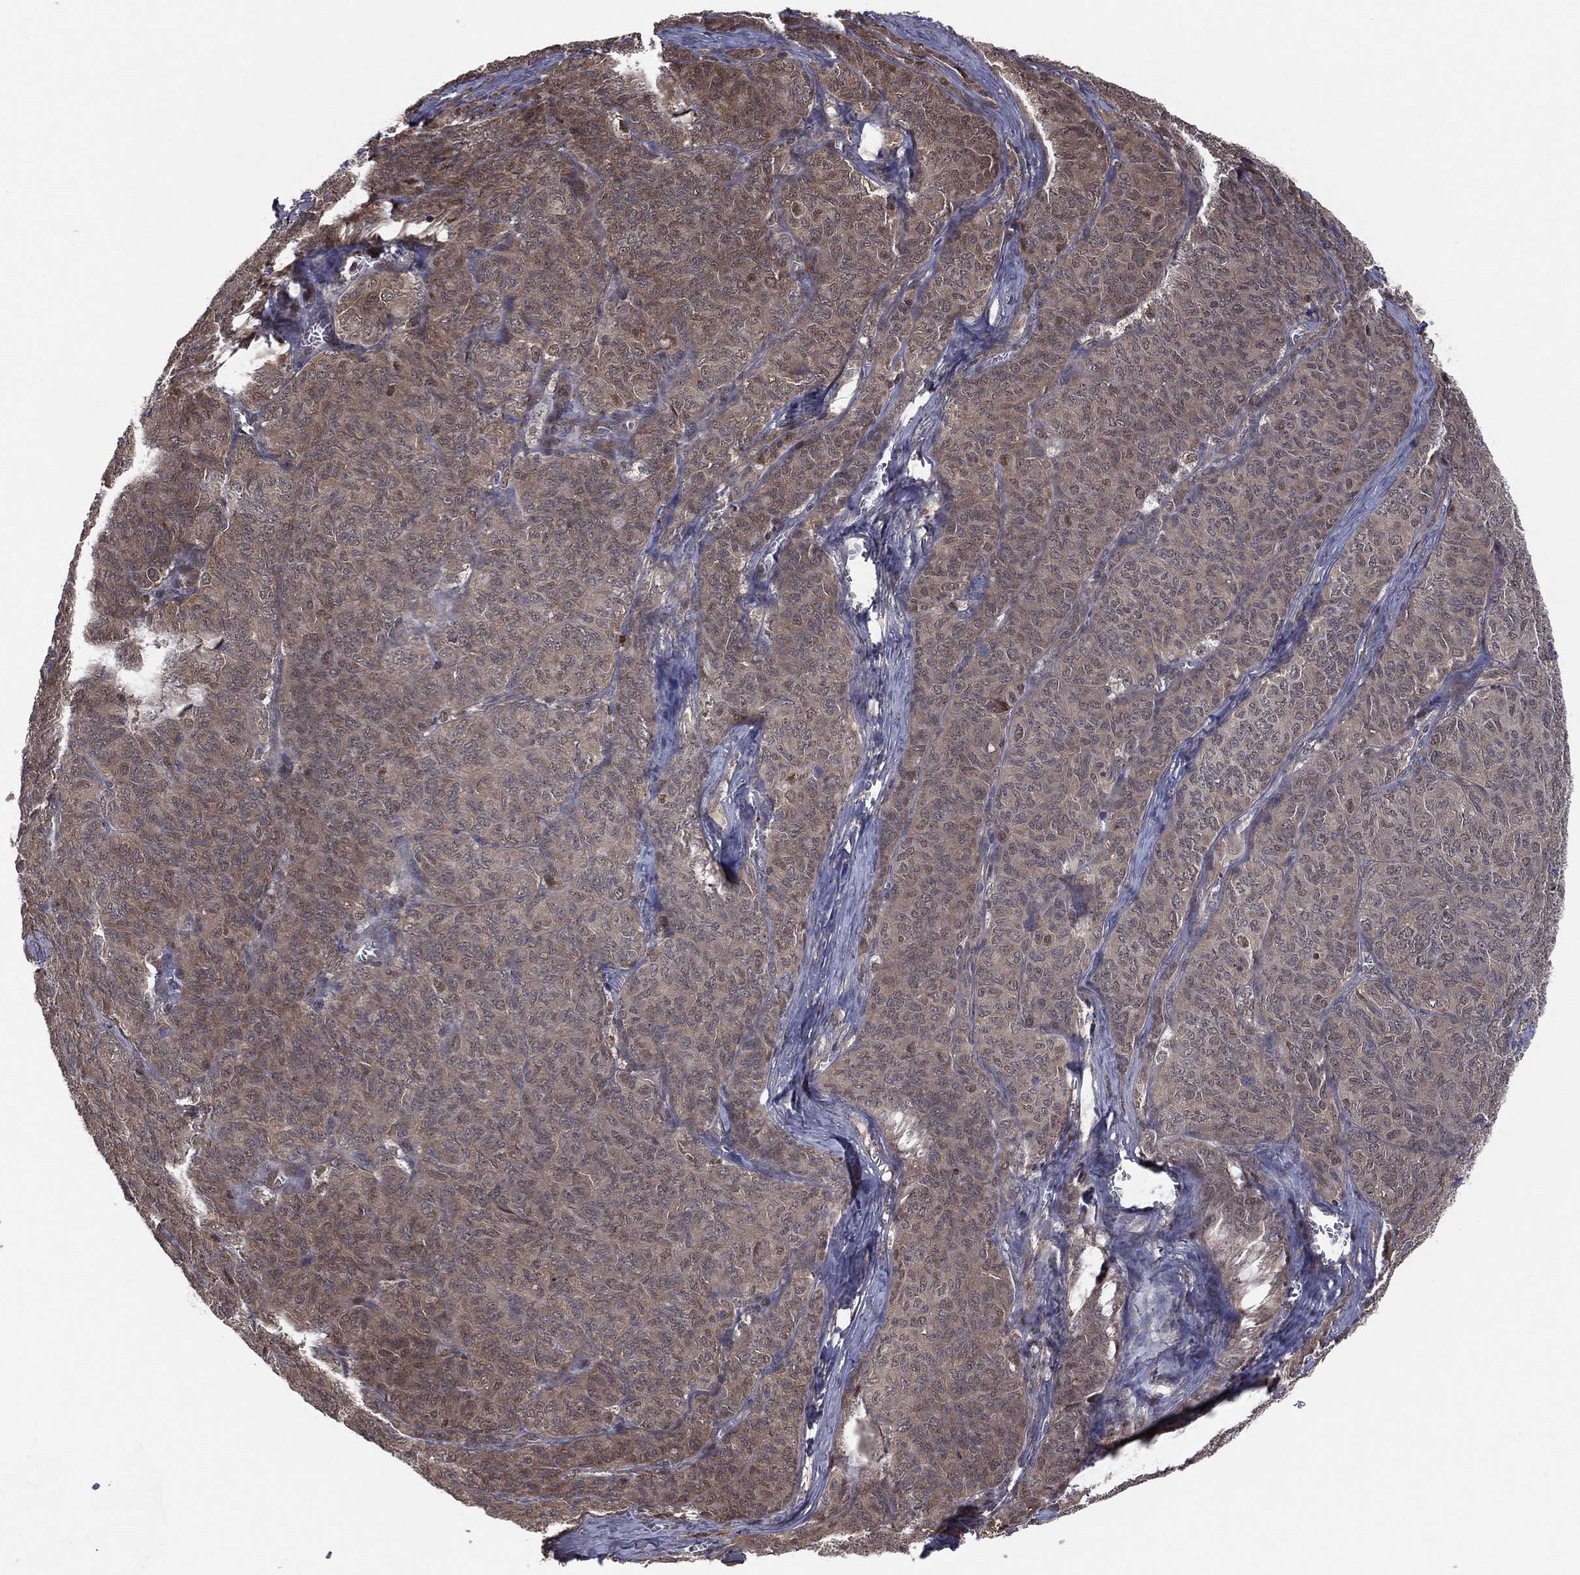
{"staining": {"intensity": "moderate", "quantity": ">75%", "location": "cytoplasmic/membranous"}, "tissue": "ovarian cancer", "cell_type": "Tumor cells", "image_type": "cancer", "snomed": [{"axis": "morphology", "description": "Carcinoma, endometroid"}, {"axis": "topography", "description": "Ovary"}], "caption": "Immunohistochemistry histopathology image of endometroid carcinoma (ovarian) stained for a protein (brown), which demonstrates medium levels of moderate cytoplasmic/membranous expression in approximately >75% of tumor cells.", "gene": "ICOSLG", "patient": {"sex": "female", "age": 80}}